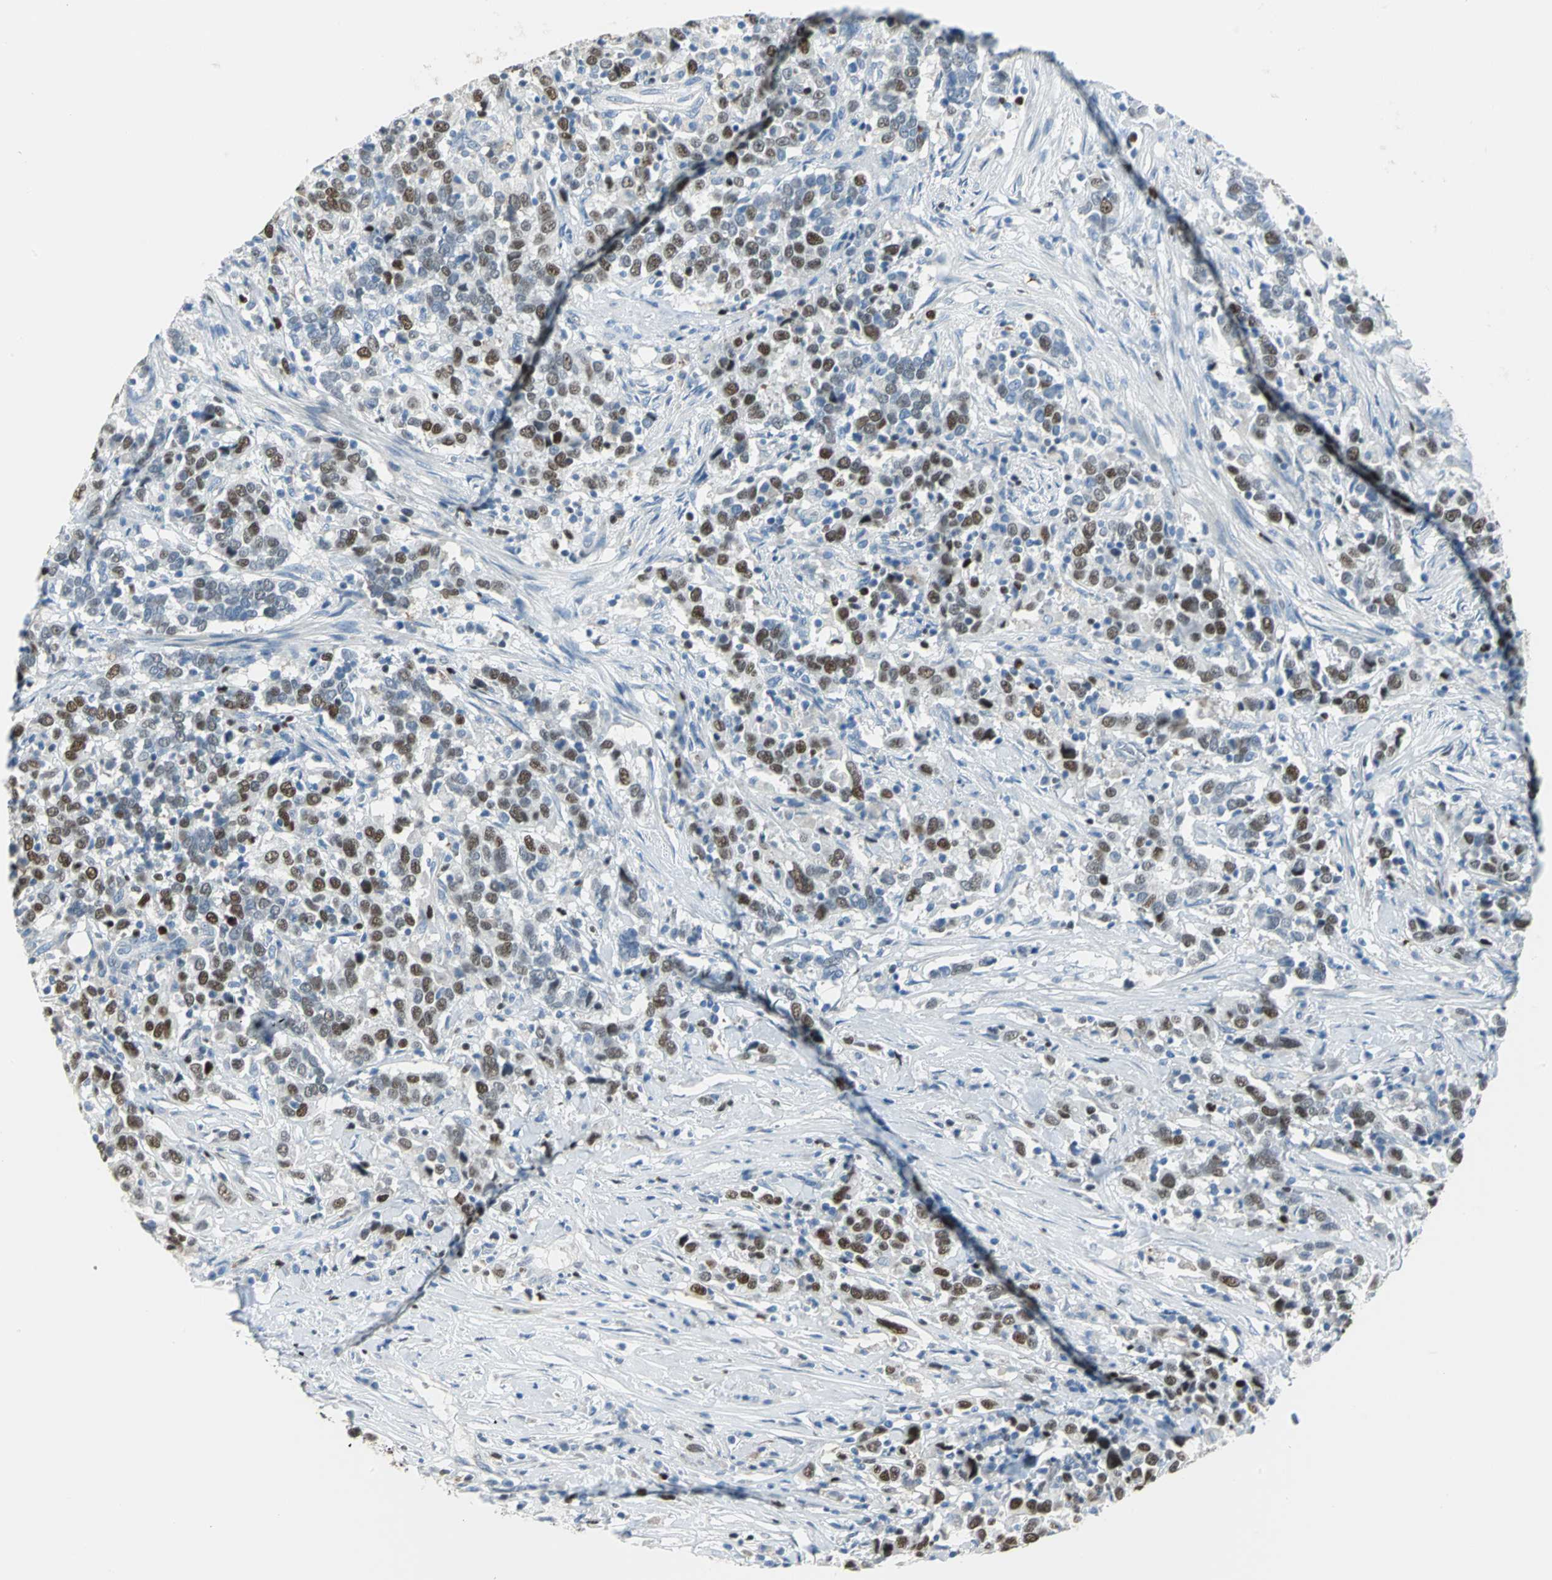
{"staining": {"intensity": "moderate", "quantity": ">75%", "location": "nuclear"}, "tissue": "urothelial cancer", "cell_type": "Tumor cells", "image_type": "cancer", "snomed": [{"axis": "morphology", "description": "Urothelial carcinoma, High grade"}, {"axis": "topography", "description": "Urinary bladder"}], "caption": "Brown immunohistochemical staining in urothelial cancer exhibits moderate nuclear positivity in approximately >75% of tumor cells.", "gene": "MCM3", "patient": {"sex": "male", "age": 61}}